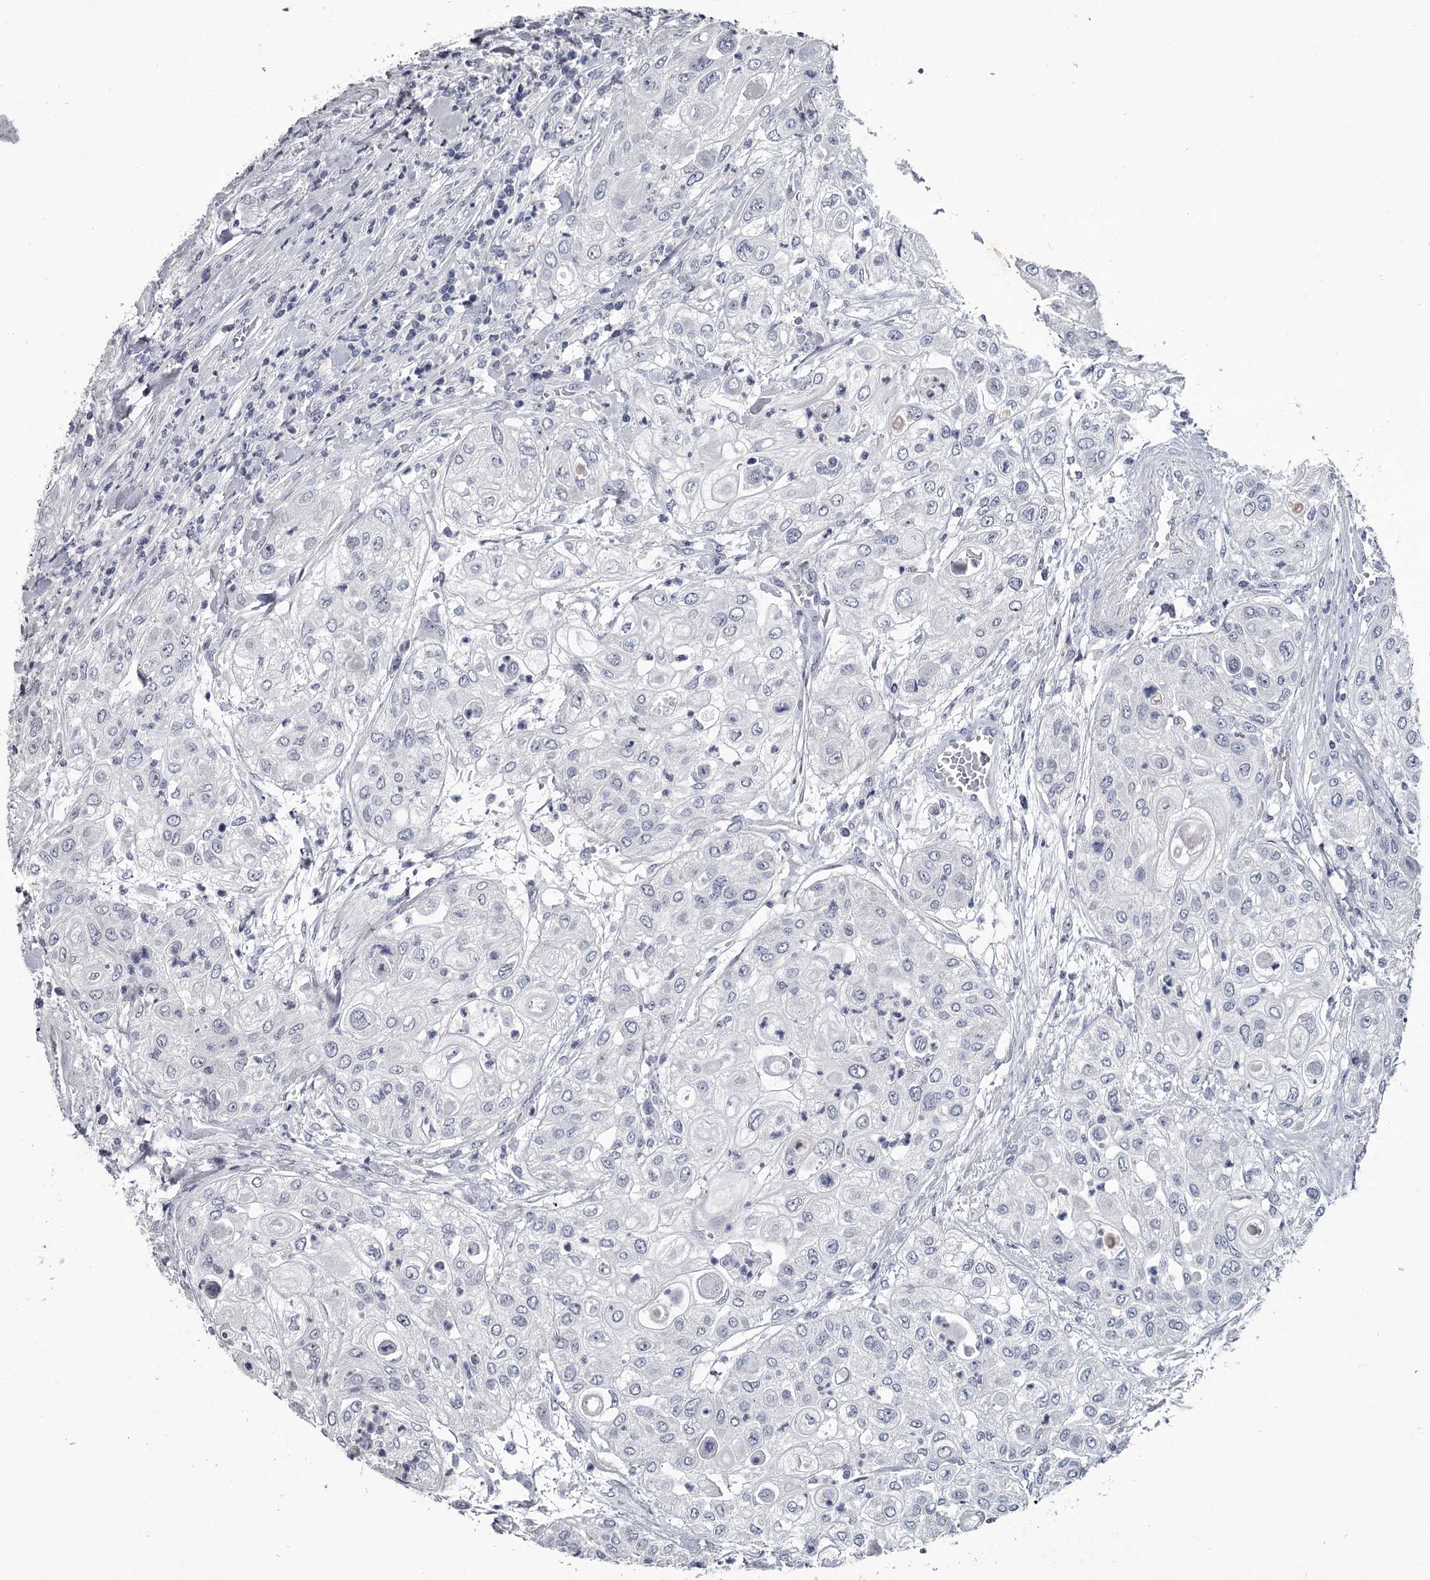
{"staining": {"intensity": "negative", "quantity": "none", "location": "none"}, "tissue": "urothelial cancer", "cell_type": "Tumor cells", "image_type": "cancer", "snomed": [{"axis": "morphology", "description": "Urothelial carcinoma, High grade"}, {"axis": "topography", "description": "Urinary bladder"}], "caption": "There is no significant positivity in tumor cells of urothelial cancer.", "gene": "DAO", "patient": {"sex": "female", "age": 79}}